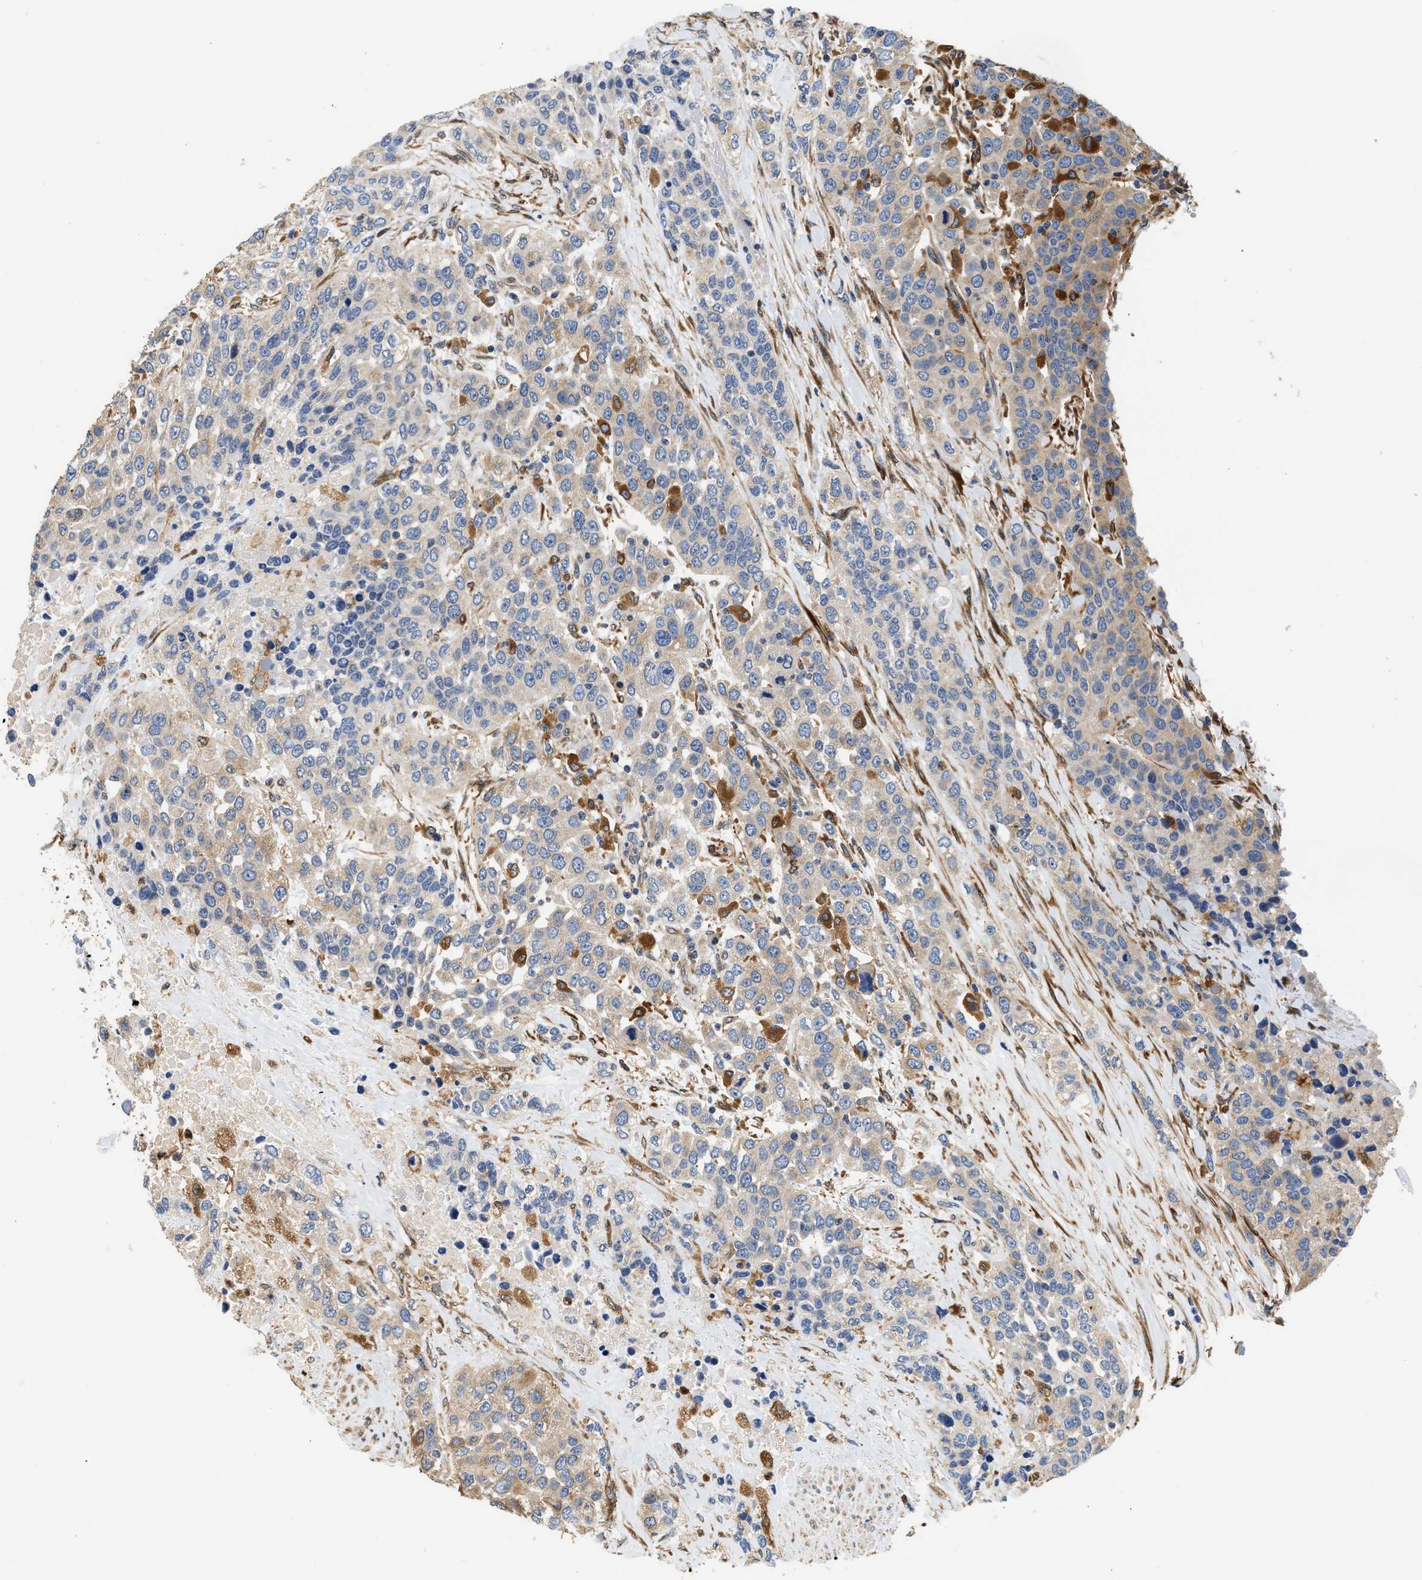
{"staining": {"intensity": "moderate", "quantity": "<25%", "location": "cytoplasmic/membranous"}, "tissue": "urothelial cancer", "cell_type": "Tumor cells", "image_type": "cancer", "snomed": [{"axis": "morphology", "description": "Urothelial carcinoma, High grade"}, {"axis": "topography", "description": "Urinary bladder"}], "caption": "A low amount of moderate cytoplasmic/membranous positivity is present in about <25% of tumor cells in urothelial cancer tissue.", "gene": "RAB31", "patient": {"sex": "female", "age": 80}}